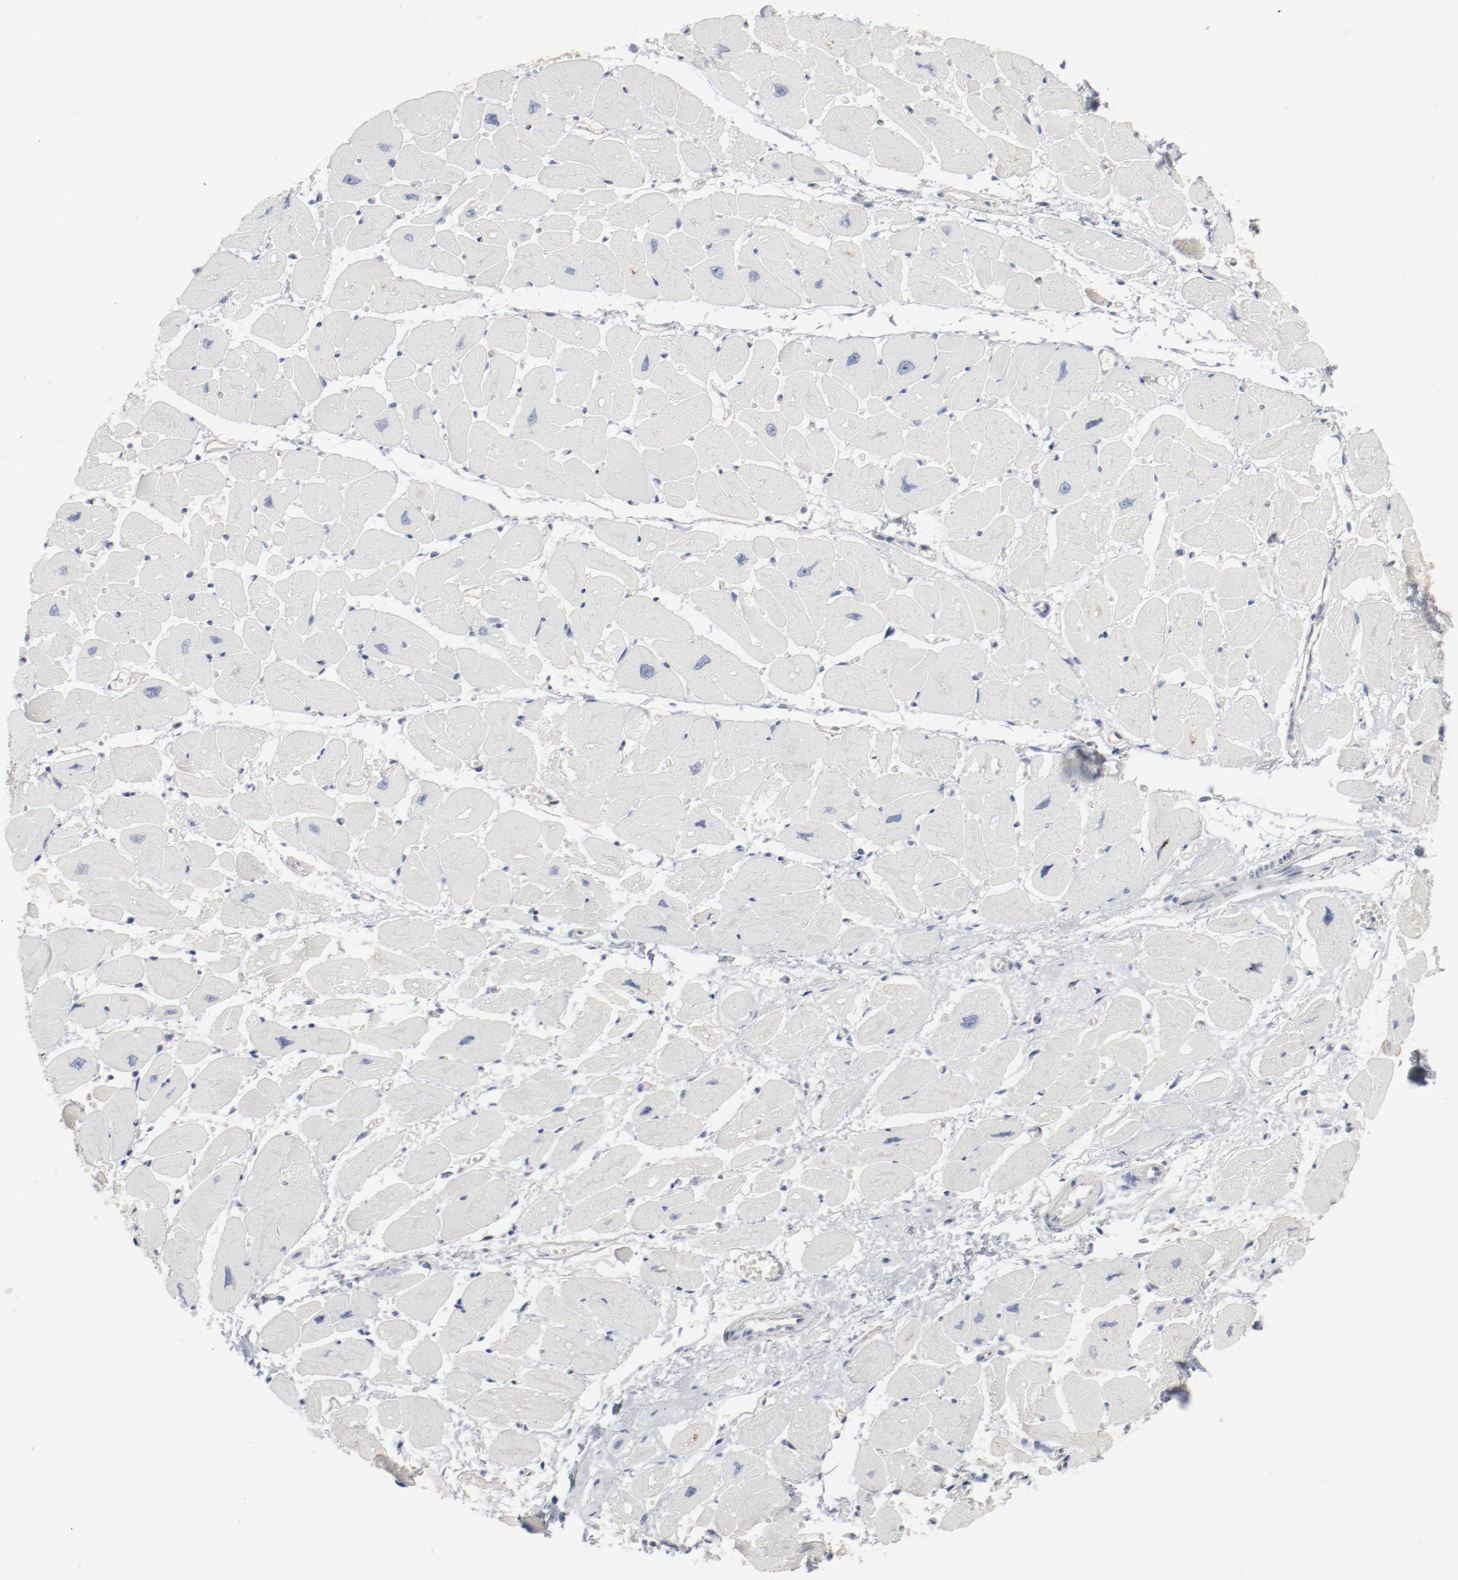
{"staining": {"intensity": "negative", "quantity": "none", "location": "none"}, "tissue": "heart muscle", "cell_type": "Cardiomyocytes", "image_type": "normal", "snomed": [{"axis": "morphology", "description": "Normal tissue, NOS"}, {"axis": "topography", "description": "Heart"}], "caption": "Immunohistochemistry of benign human heart muscle shows no expression in cardiomyocytes. Nuclei are stained in blue.", "gene": "CDK1", "patient": {"sex": "female", "age": 54}}